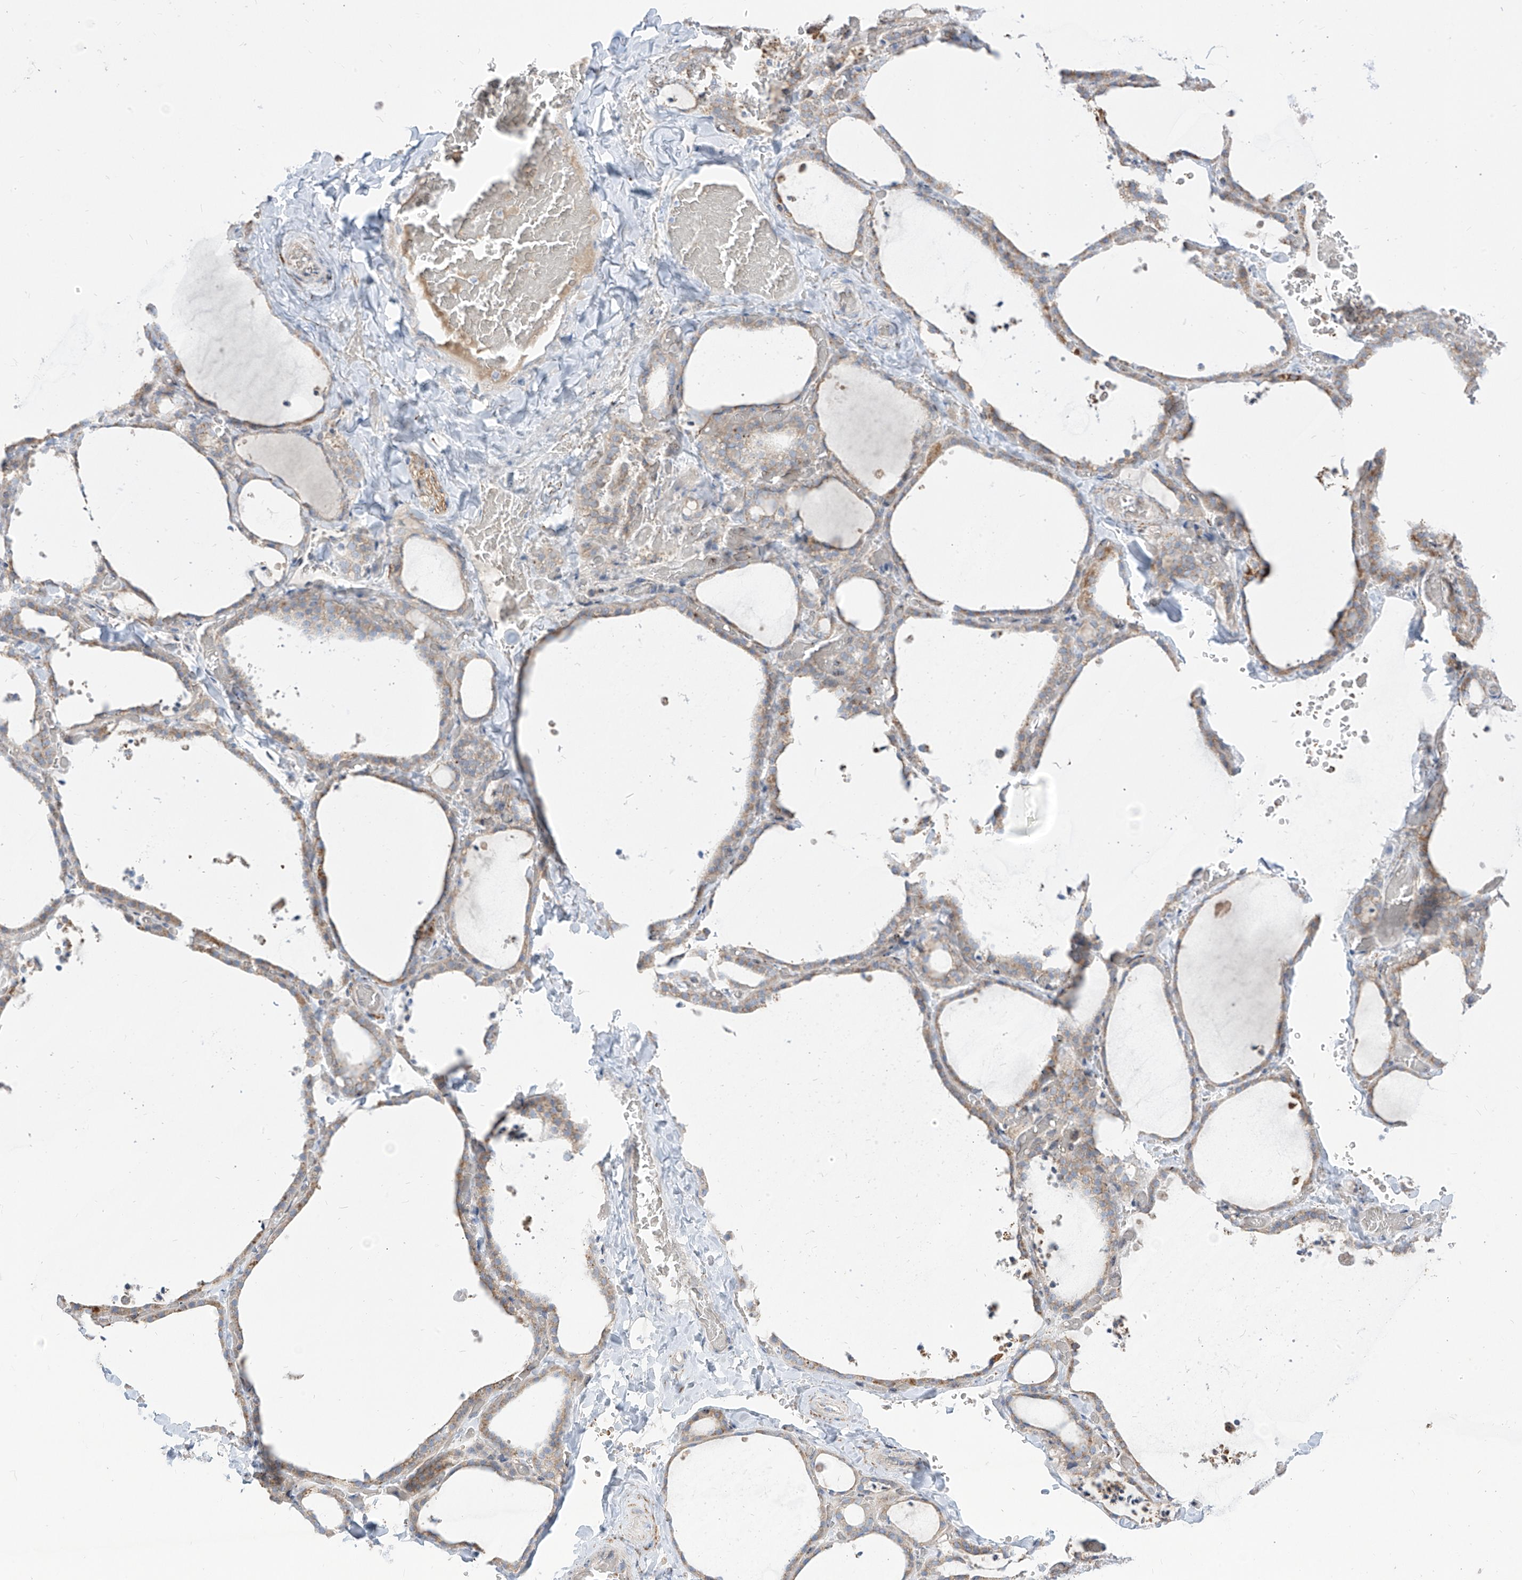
{"staining": {"intensity": "weak", "quantity": "25%-75%", "location": "cytoplasmic/membranous"}, "tissue": "thyroid gland", "cell_type": "Glandular cells", "image_type": "normal", "snomed": [{"axis": "morphology", "description": "Normal tissue, NOS"}, {"axis": "topography", "description": "Thyroid gland"}], "caption": "A brown stain shows weak cytoplasmic/membranous positivity of a protein in glandular cells of benign human thyroid gland. Nuclei are stained in blue.", "gene": "ARHGEF40", "patient": {"sex": "female", "age": 22}}